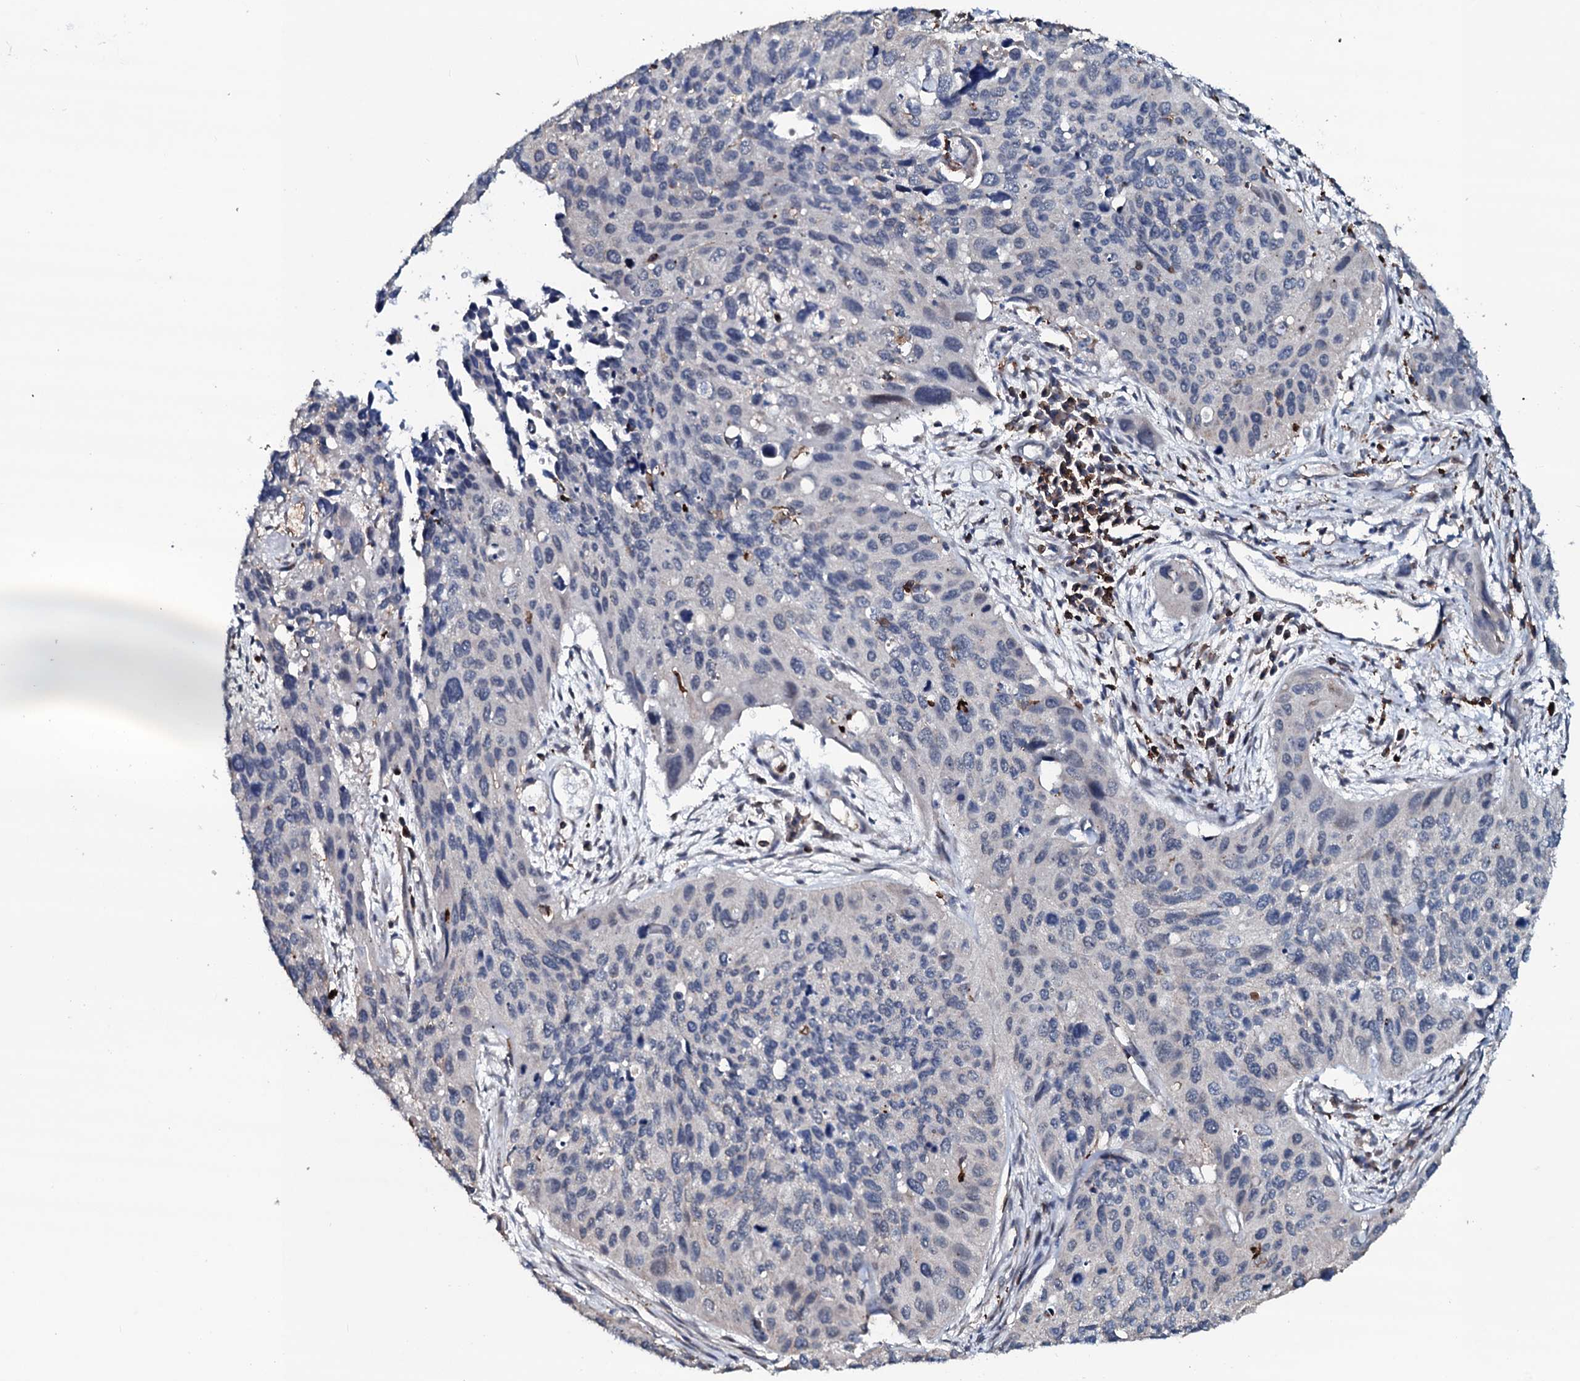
{"staining": {"intensity": "negative", "quantity": "none", "location": "none"}, "tissue": "cervical cancer", "cell_type": "Tumor cells", "image_type": "cancer", "snomed": [{"axis": "morphology", "description": "Squamous cell carcinoma, NOS"}, {"axis": "topography", "description": "Cervix"}], "caption": "Cervical squamous cell carcinoma was stained to show a protein in brown. There is no significant staining in tumor cells.", "gene": "OGFOD2", "patient": {"sex": "female", "age": 55}}